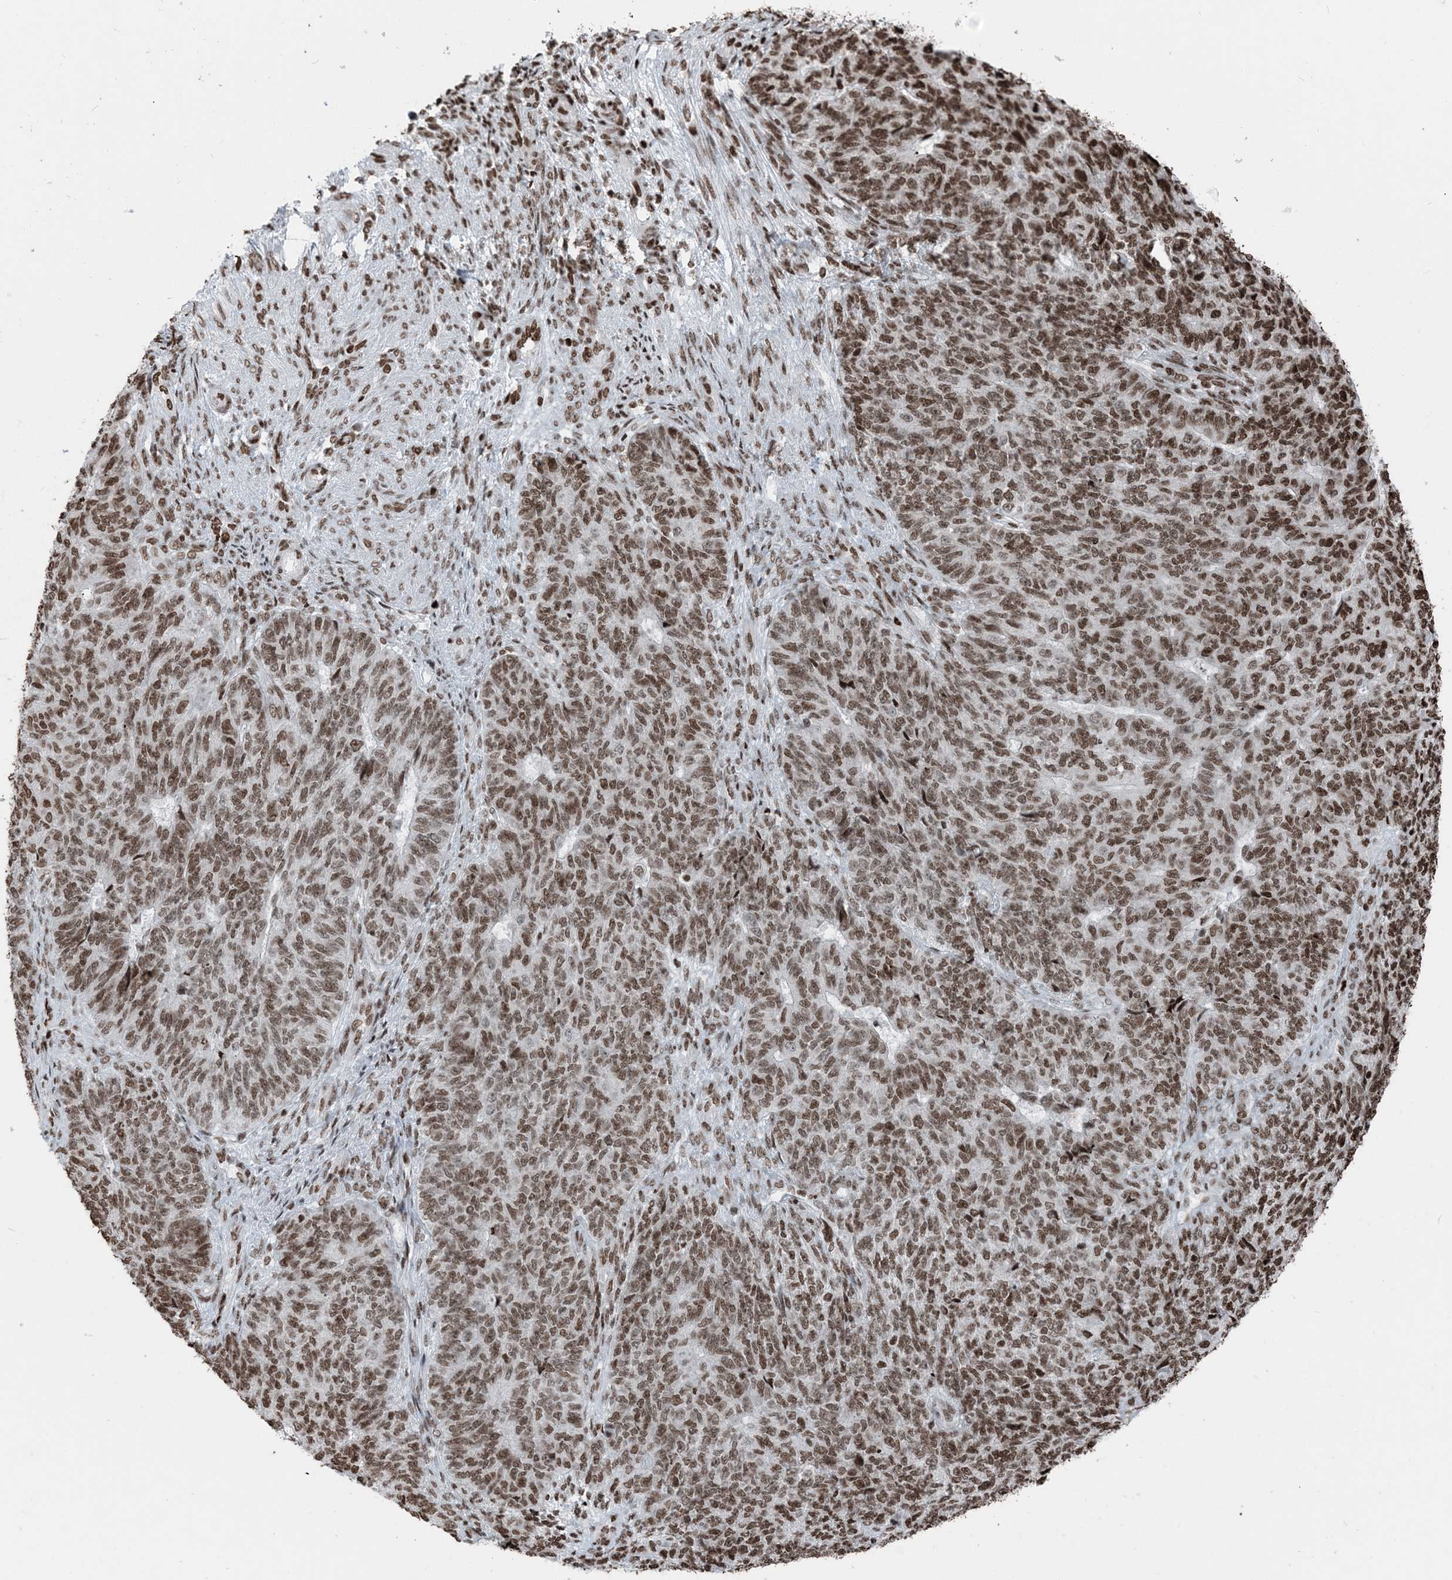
{"staining": {"intensity": "moderate", "quantity": ">75%", "location": "nuclear"}, "tissue": "endometrial cancer", "cell_type": "Tumor cells", "image_type": "cancer", "snomed": [{"axis": "morphology", "description": "Adenocarcinoma, NOS"}, {"axis": "topography", "description": "Endometrium"}], "caption": "A high-resolution photomicrograph shows immunohistochemistry staining of endometrial adenocarcinoma, which shows moderate nuclear expression in about >75% of tumor cells.", "gene": "H3-3B", "patient": {"sex": "female", "age": 32}}